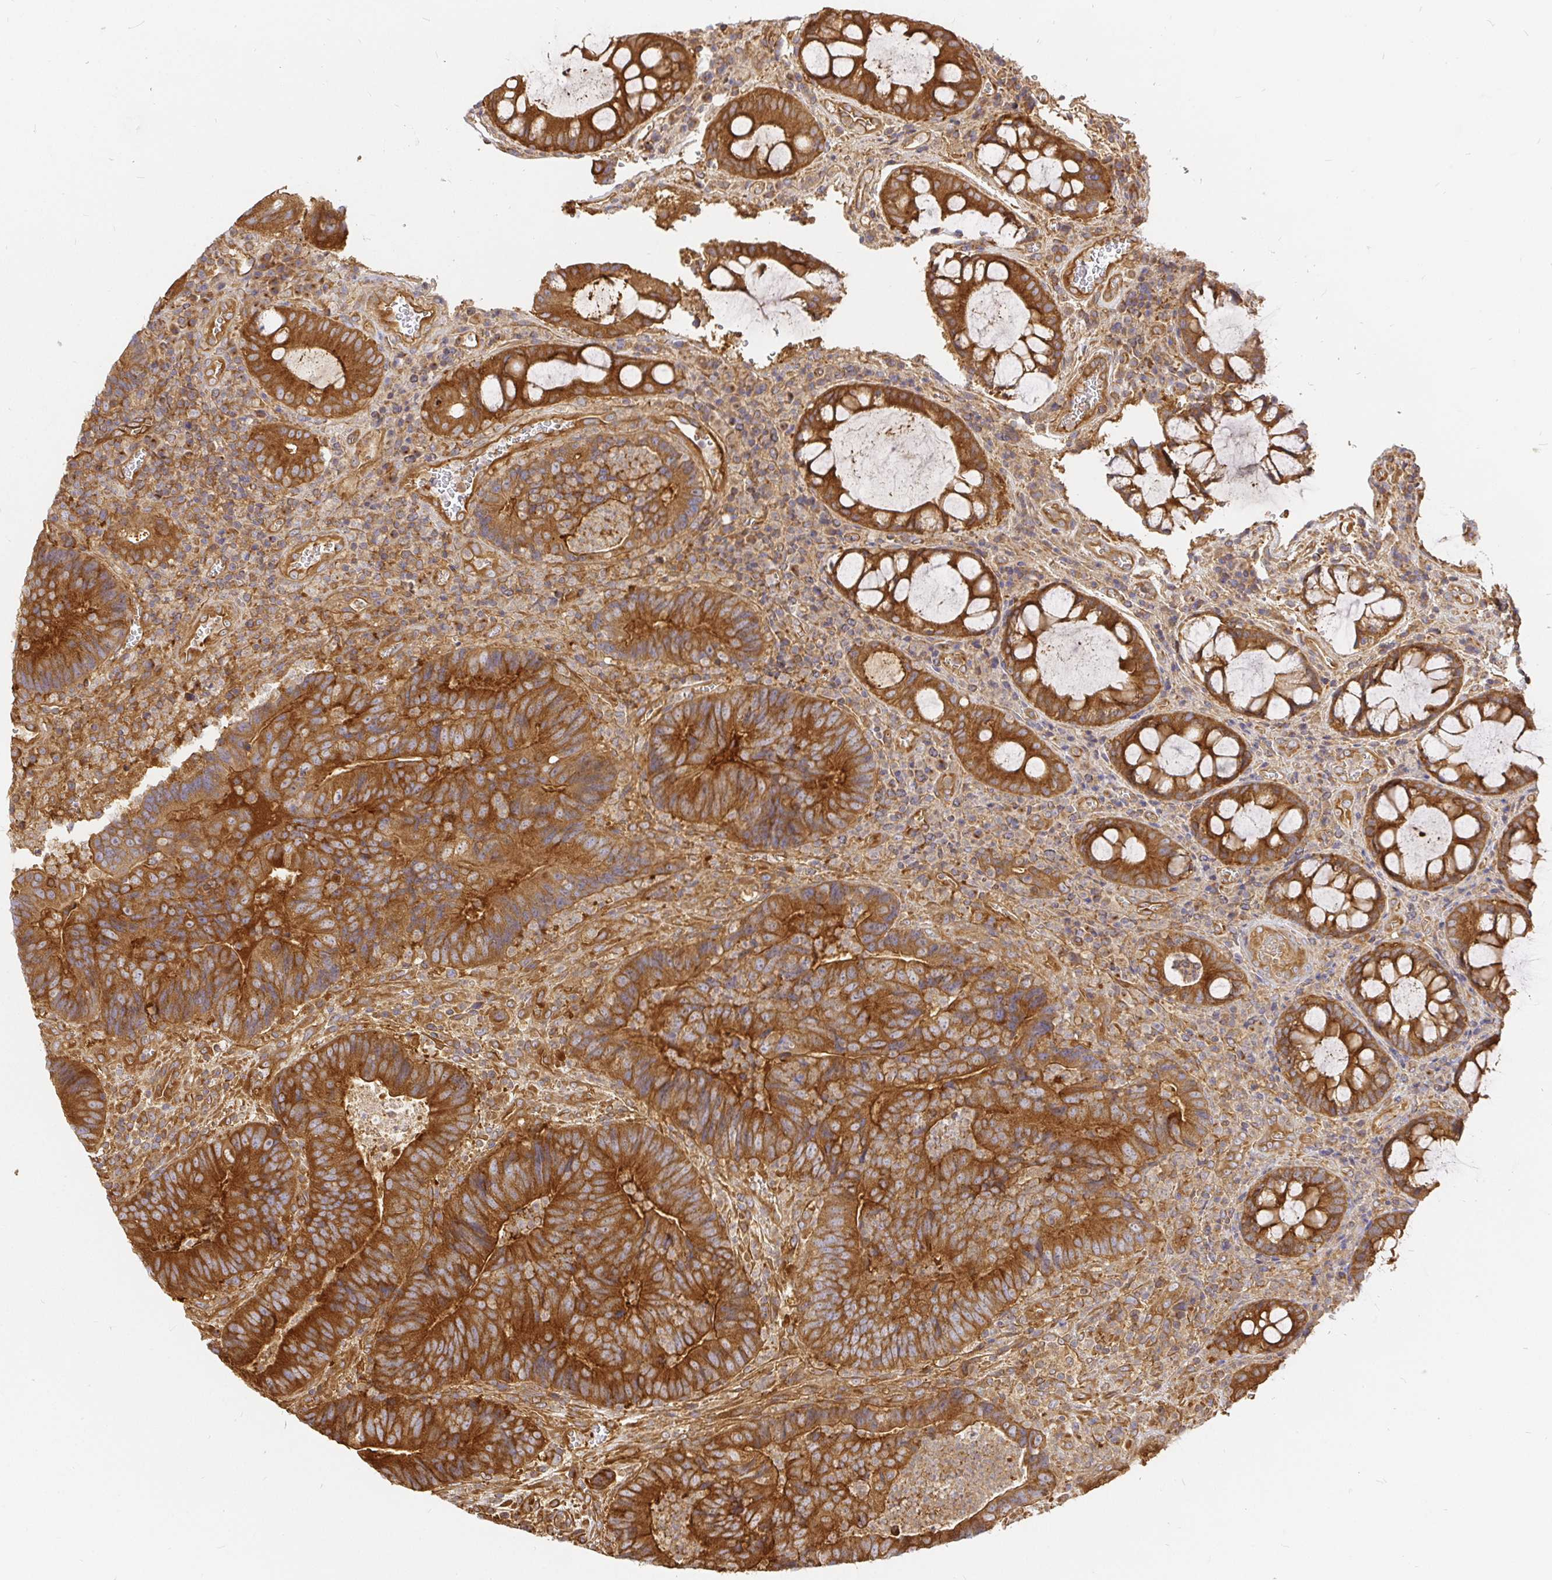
{"staining": {"intensity": "strong", "quantity": ">75%", "location": "cytoplasmic/membranous"}, "tissue": "colorectal cancer", "cell_type": "Tumor cells", "image_type": "cancer", "snomed": [{"axis": "morphology", "description": "Normal tissue, NOS"}, {"axis": "morphology", "description": "Adenocarcinoma, NOS"}, {"axis": "topography", "description": "Colon"}], "caption": "Colorectal cancer stained with a protein marker shows strong staining in tumor cells.", "gene": "KIF5B", "patient": {"sex": "female", "age": 48}}